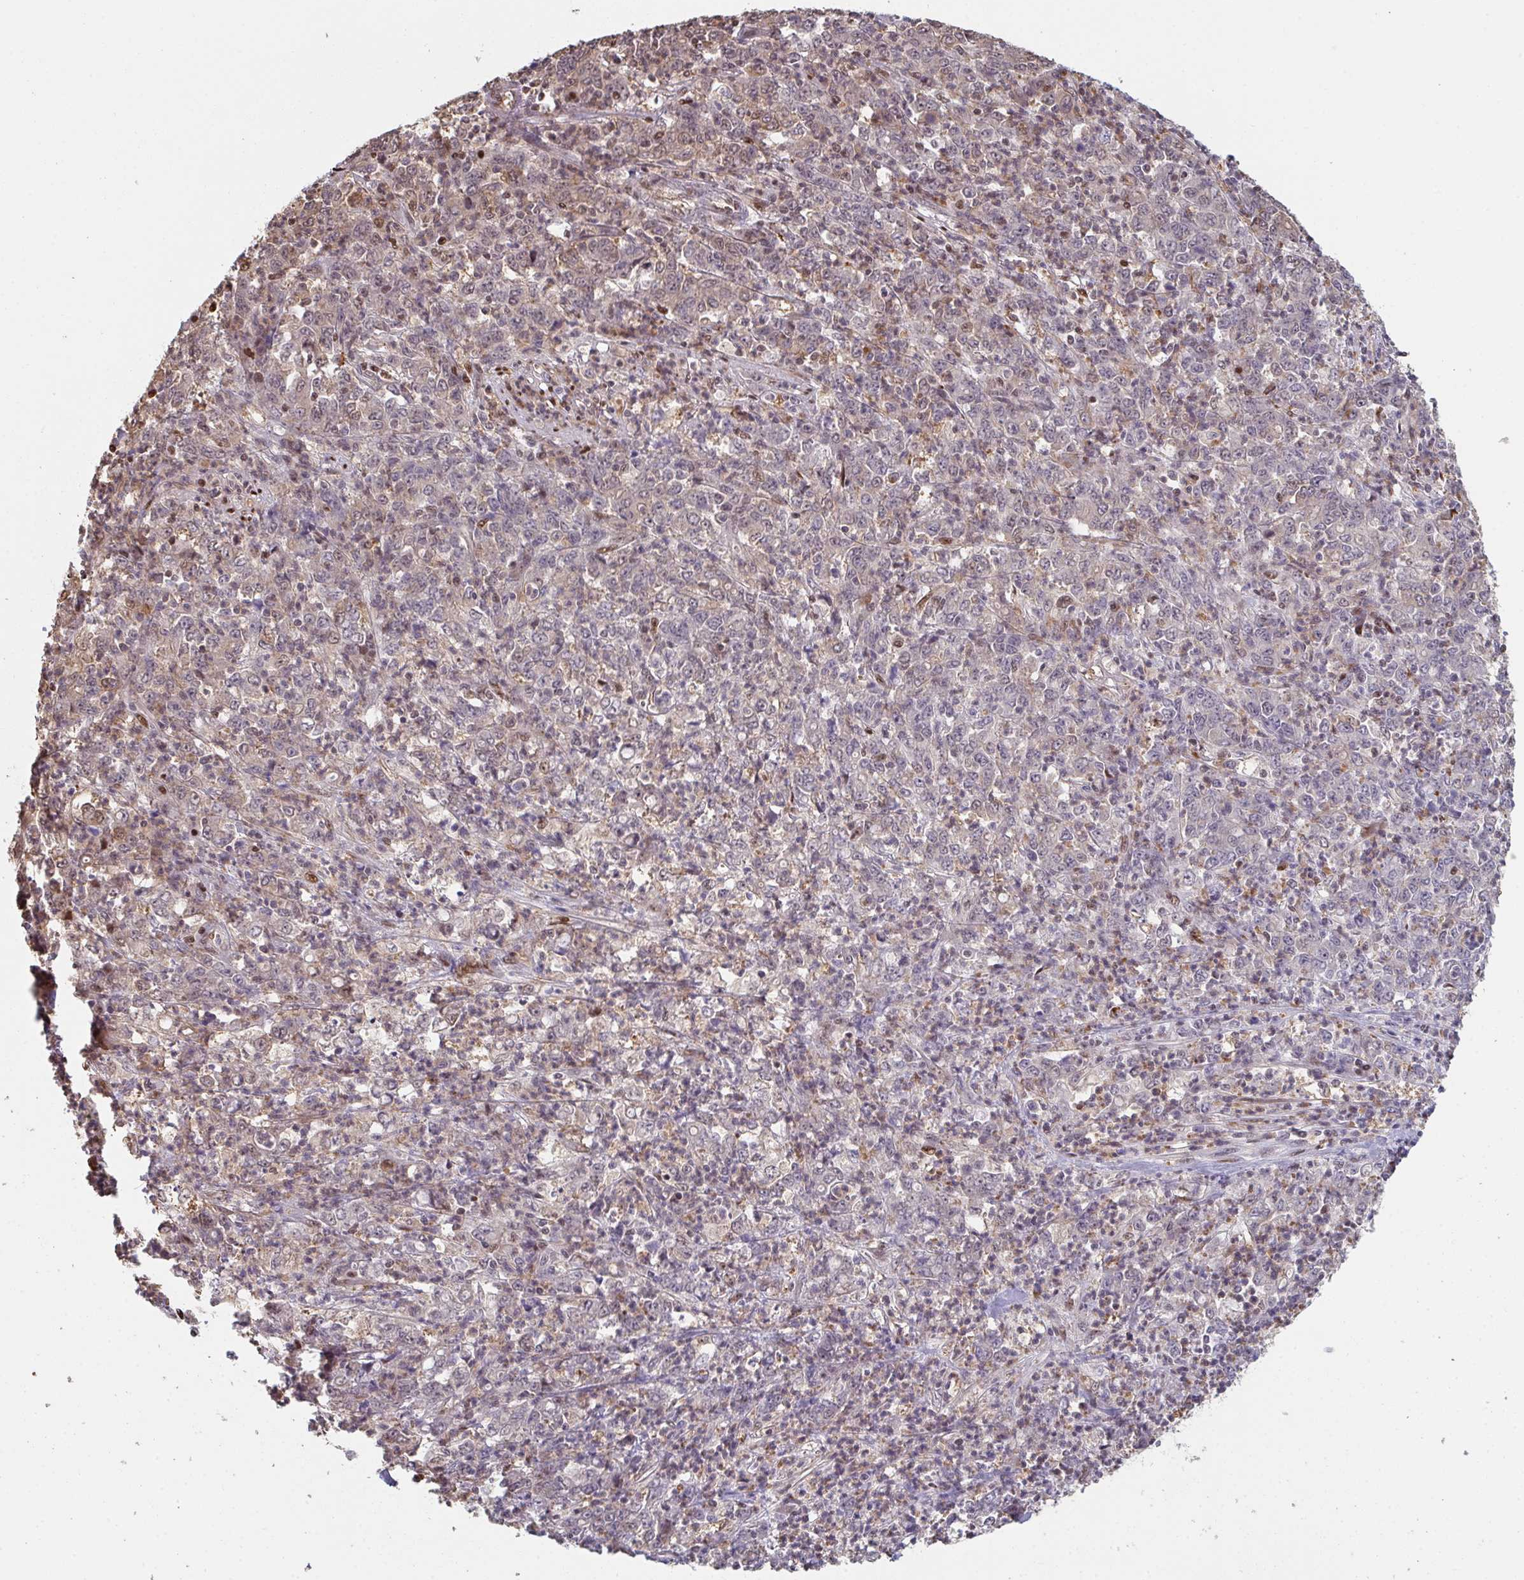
{"staining": {"intensity": "weak", "quantity": "<25%", "location": "cytoplasmic/membranous,nuclear"}, "tissue": "stomach cancer", "cell_type": "Tumor cells", "image_type": "cancer", "snomed": [{"axis": "morphology", "description": "Adenocarcinoma, NOS"}, {"axis": "topography", "description": "Stomach, lower"}], "caption": "An image of human stomach adenocarcinoma is negative for staining in tumor cells.", "gene": "ACD", "patient": {"sex": "female", "age": 71}}